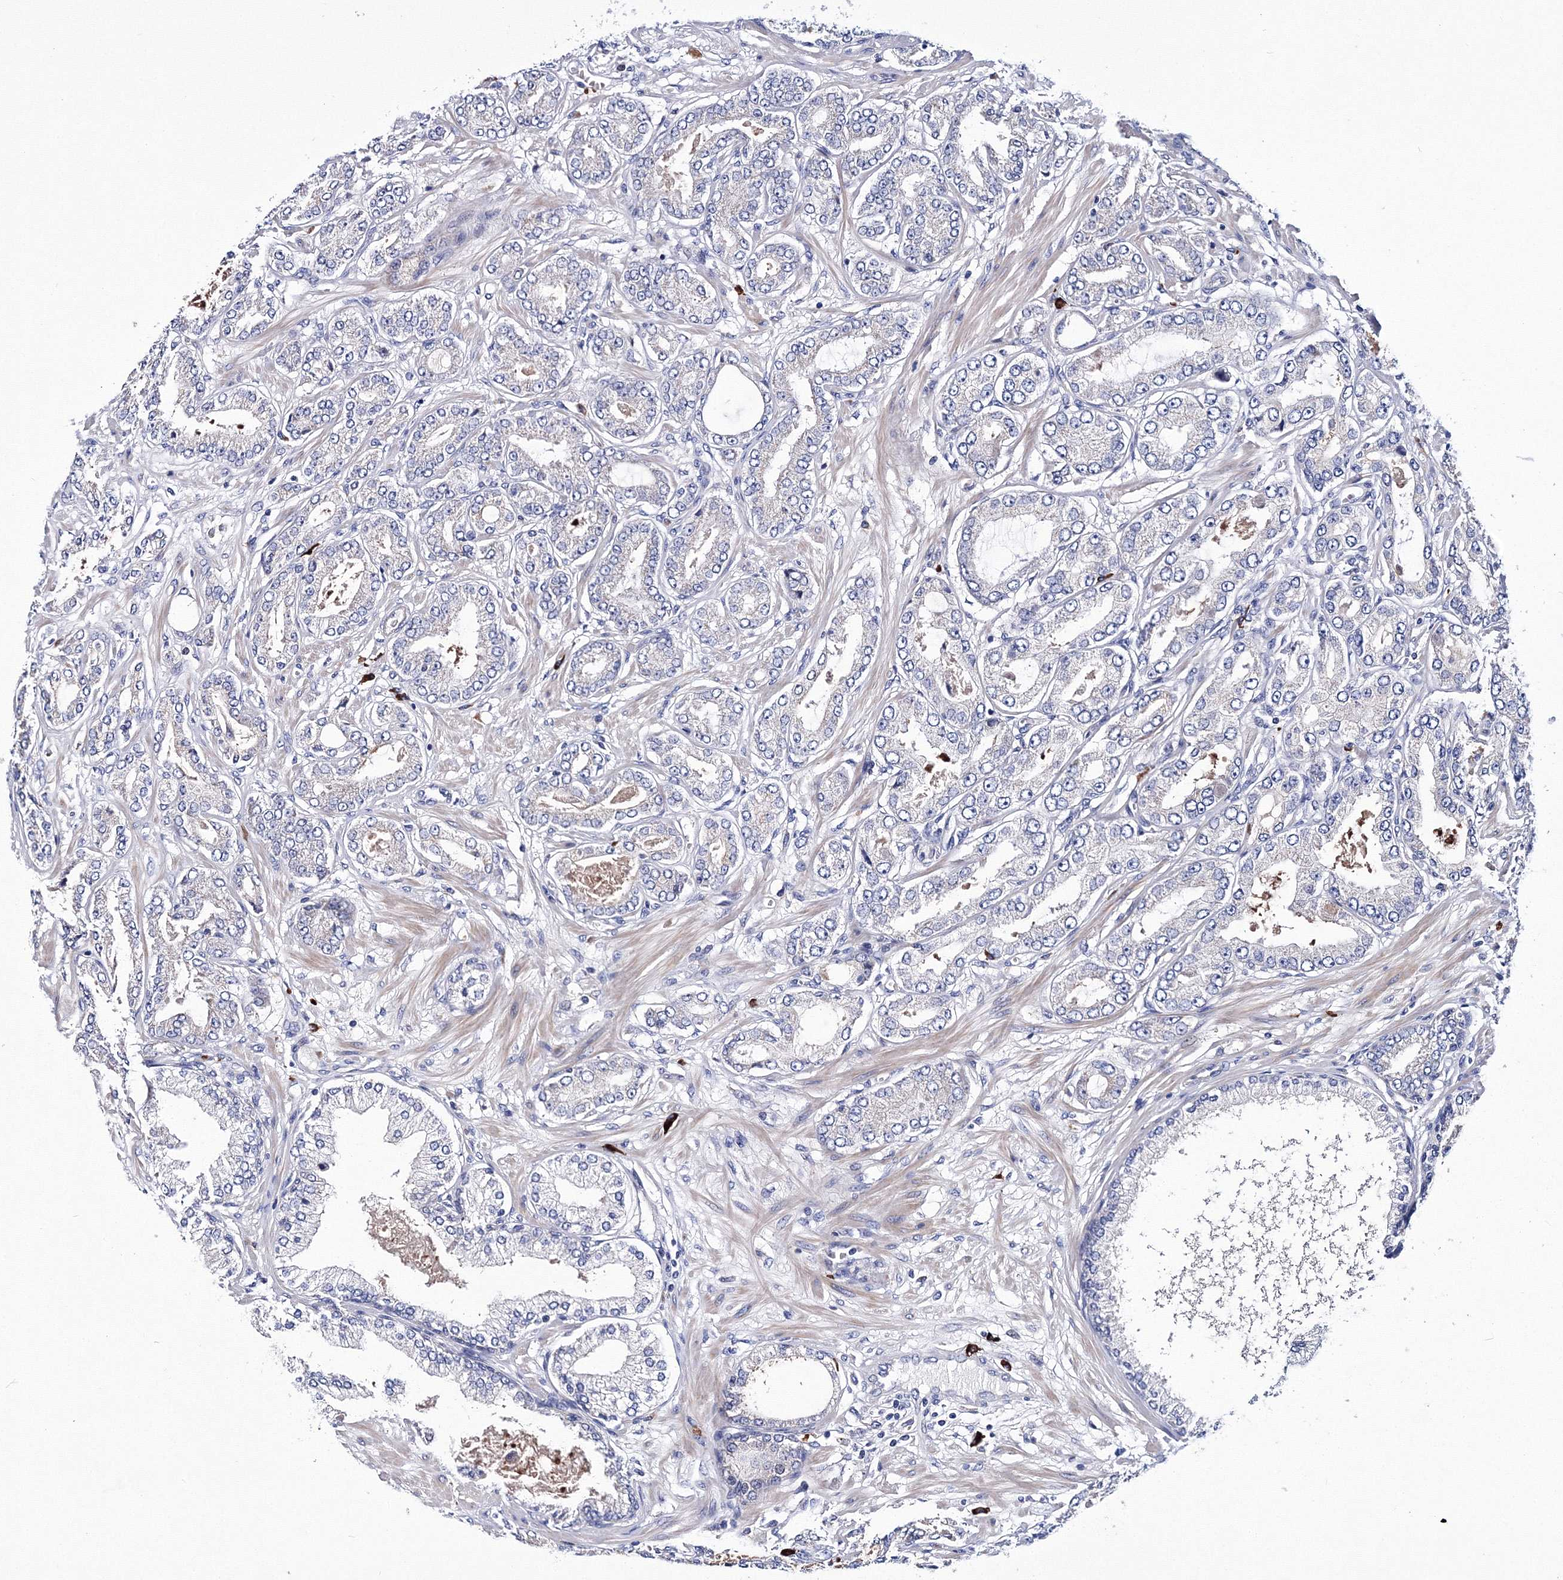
{"staining": {"intensity": "negative", "quantity": "none", "location": "none"}, "tissue": "prostate cancer", "cell_type": "Tumor cells", "image_type": "cancer", "snomed": [{"axis": "morphology", "description": "Adenocarcinoma, Low grade"}, {"axis": "topography", "description": "Prostate"}], "caption": "IHC photomicrograph of neoplastic tissue: human adenocarcinoma (low-grade) (prostate) stained with DAB displays no significant protein expression in tumor cells.", "gene": "TRPM2", "patient": {"sex": "male", "age": 63}}